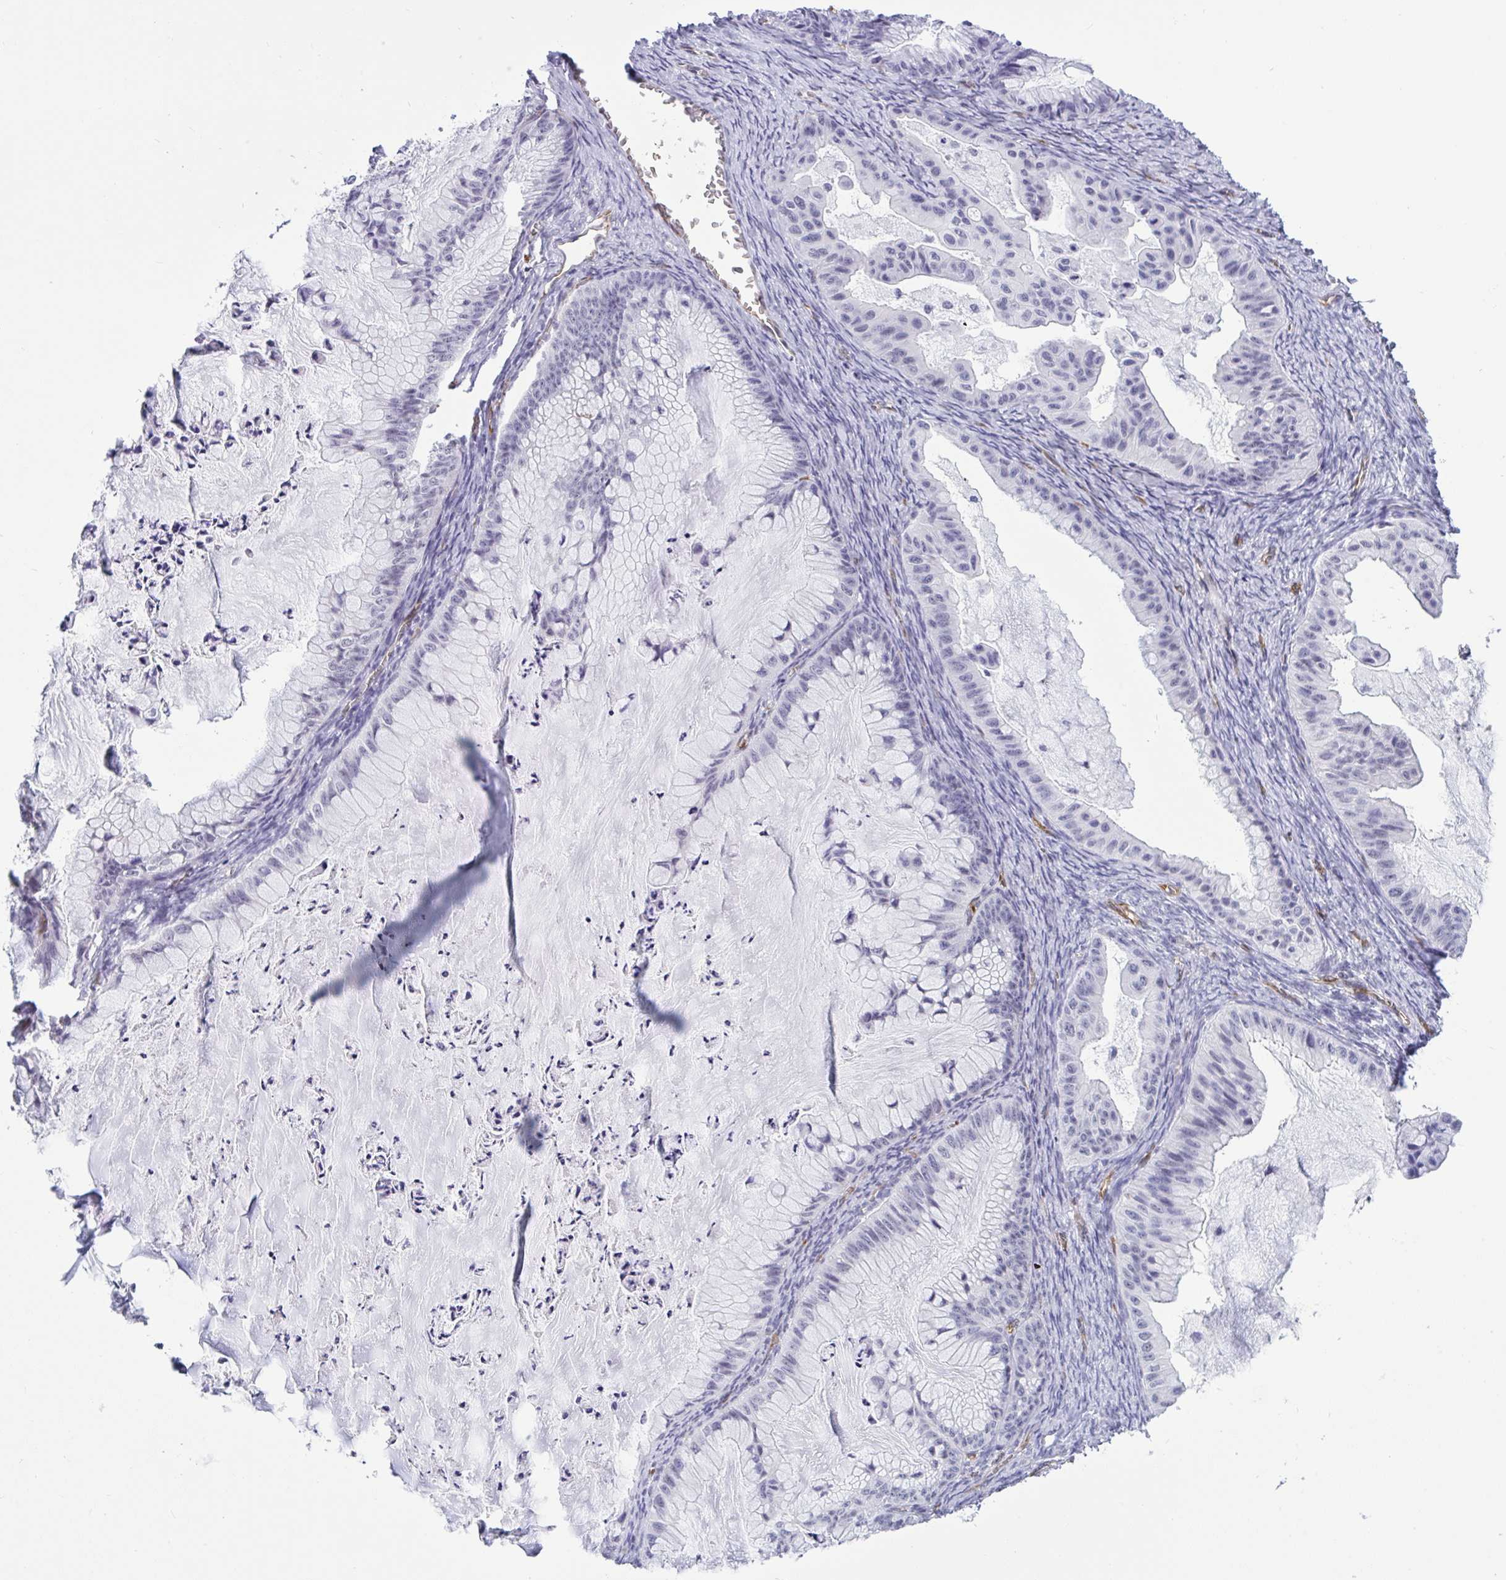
{"staining": {"intensity": "negative", "quantity": "none", "location": "none"}, "tissue": "ovarian cancer", "cell_type": "Tumor cells", "image_type": "cancer", "snomed": [{"axis": "morphology", "description": "Cystadenocarcinoma, mucinous, NOS"}, {"axis": "topography", "description": "Ovary"}], "caption": "Ovarian cancer stained for a protein using immunohistochemistry exhibits no positivity tumor cells.", "gene": "EML1", "patient": {"sex": "female", "age": 72}}